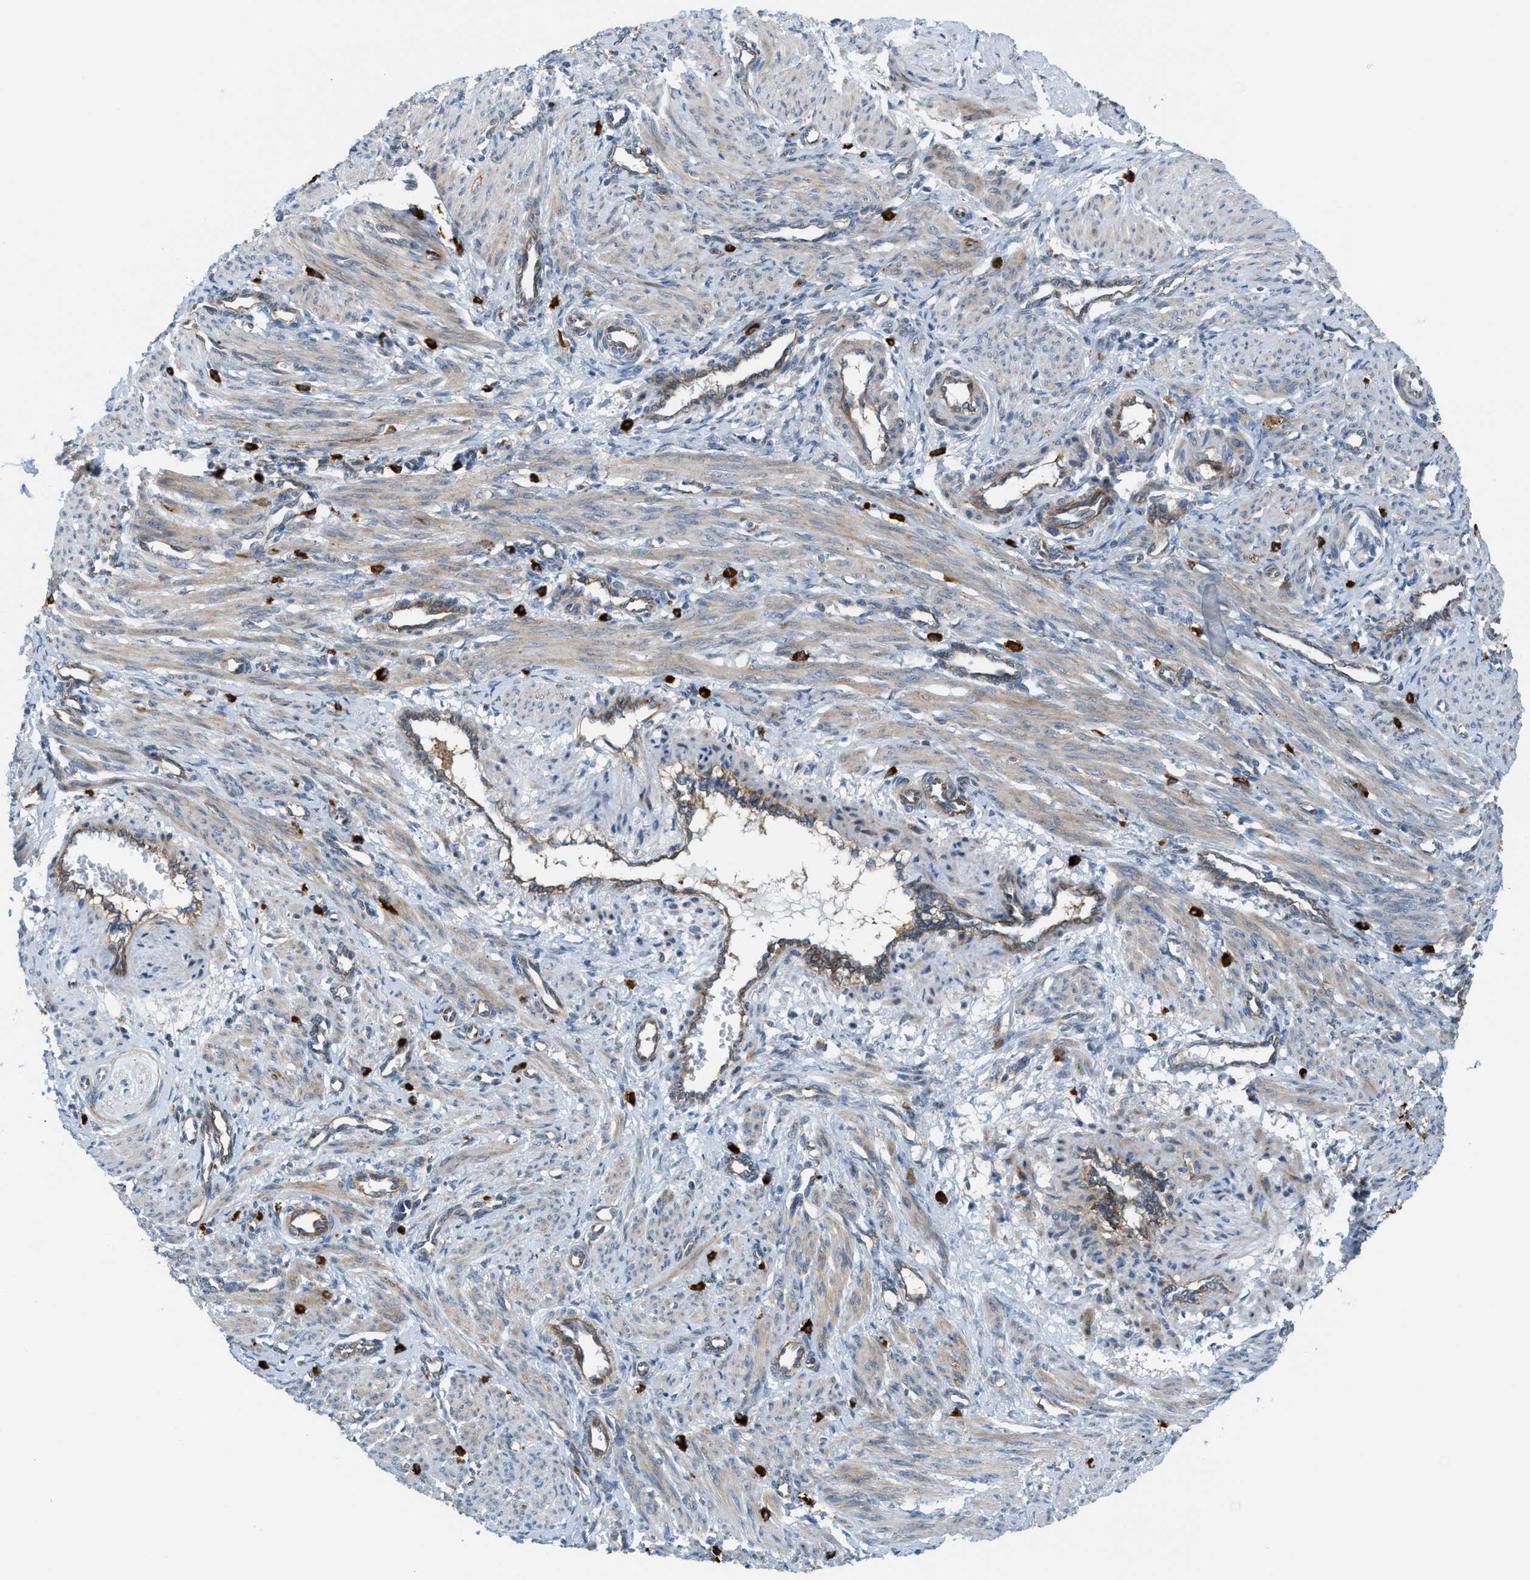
{"staining": {"intensity": "weak", "quantity": ">75%", "location": "cytoplasmic/membranous"}, "tissue": "smooth muscle", "cell_type": "Smooth muscle cells", "image_type": "normal", "snomed": [{"axis": "morphology", "description": "Normal tissue, NOS"}, {"axis": "topography", "description": "Endometrium"}], "caption": "Protein positivity by IHC reveals weak cytoplasmic/membranous positivity in approximately >75% of smooth muscle cells in normal smooth muscle.", "gene": "PDCL", "patient": {"sex": "female", "age": 33}}